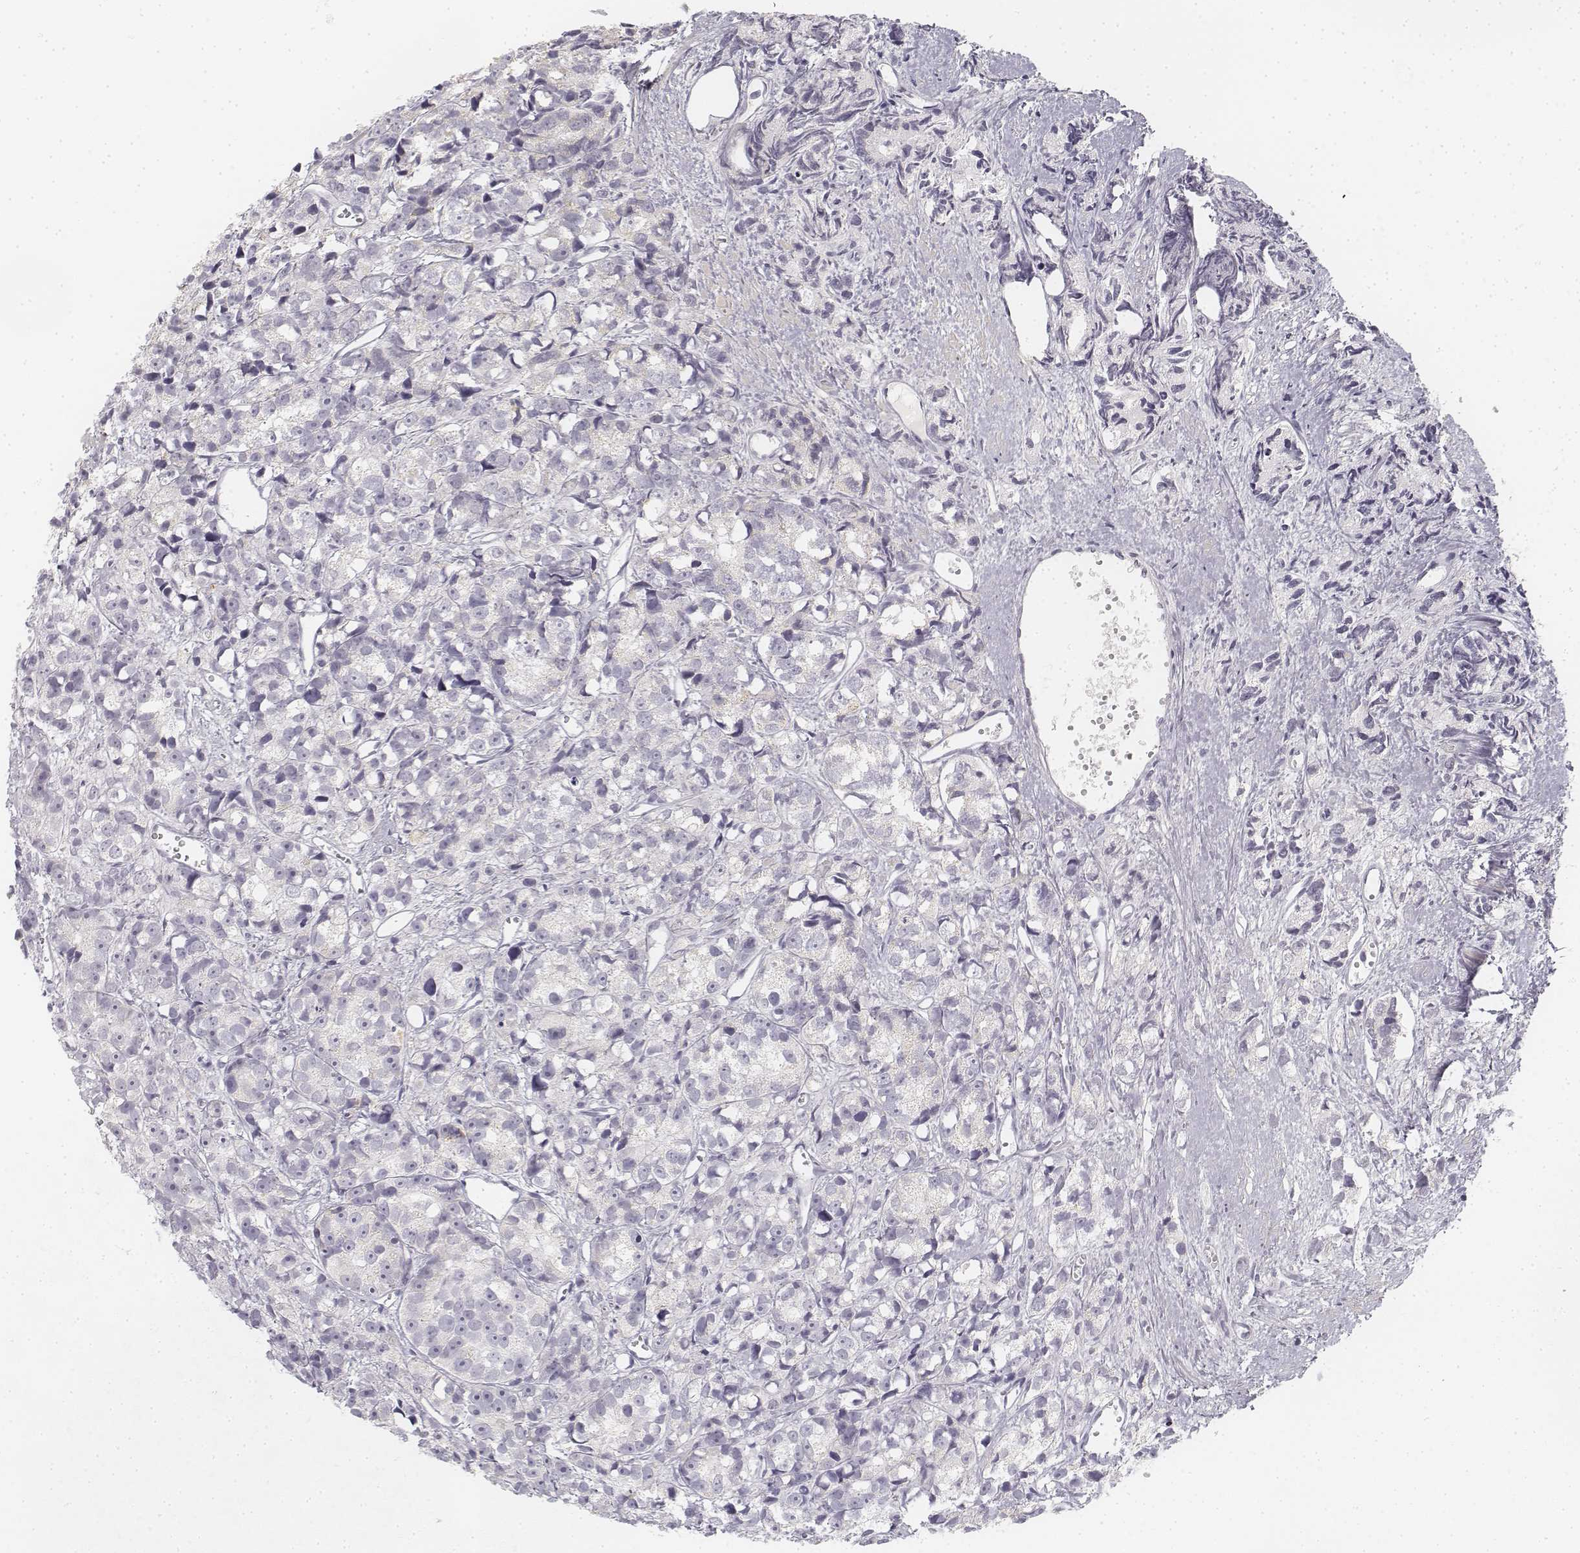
{"staining": {"intensity": "negative", "quantity": "none", "location": "none"}, "tissue": "prostate cancer", "cell_type": "Tumor cells", "image_type": "cancer", "snomed": [{"axis": "morphology", "description": "Adenocarcinoma, High grade"}, {"axis": "topography", "description": "Prostate"}], "caption": "A high-resolution histopathology image shows IHC staining of prostate cancer, which reveals no significant staining in tumor cells.", "gene": "KRT25", "patient": {"sex": "male", "age": 77}}